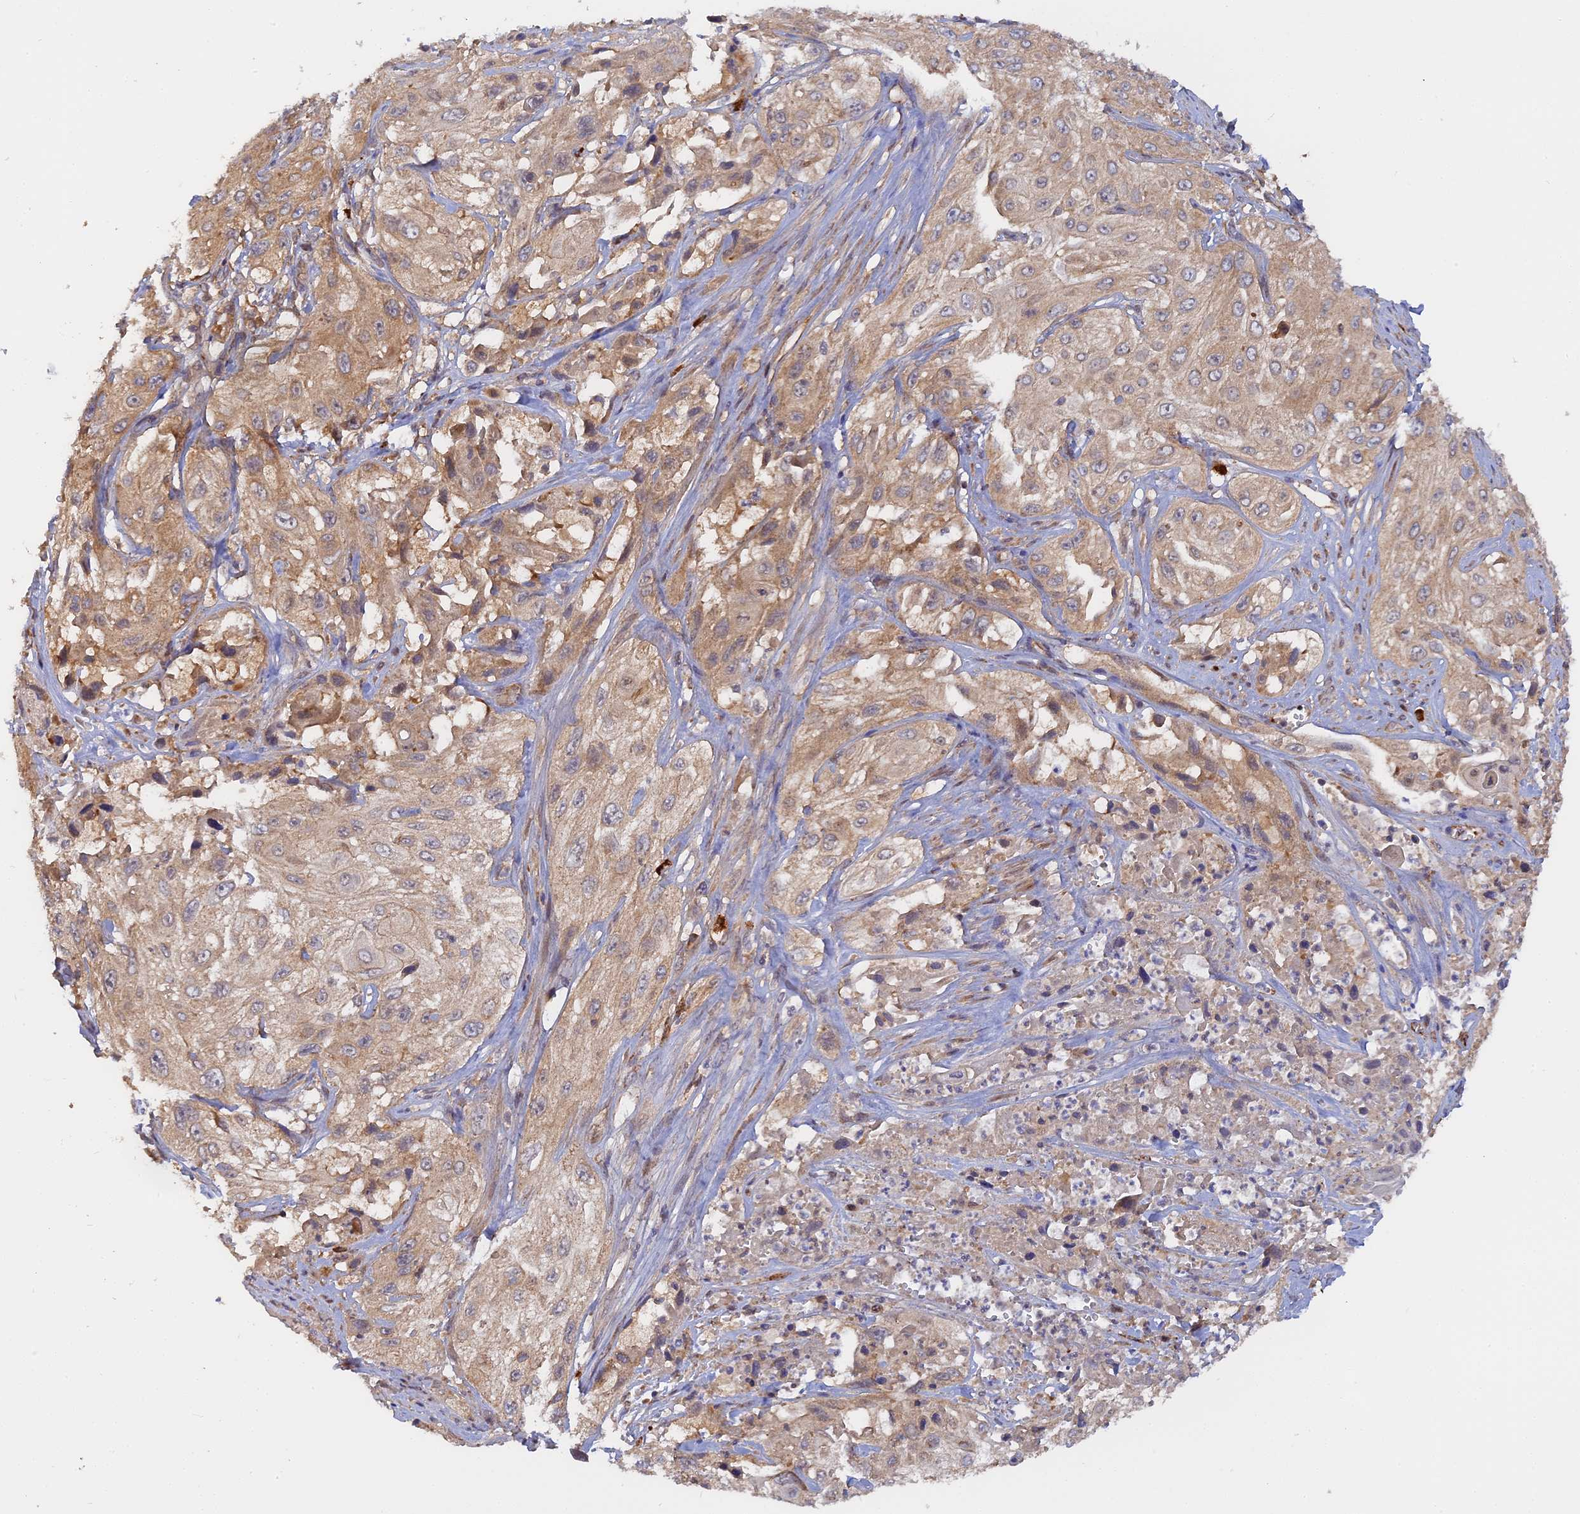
{"staining": {"intensity": "weak", "quantity": ">75%", "location": "cytoplasmic/membranous"}, "tissue": "cervical cancer", "cell_type": "Tumor cells", "image_type": "cancer", "snomed": [{"axis": "morphology", "description": "Squamous cell carcinoma, NOS"}, {"axis": "topography", "description": "Cervix"}], "caption": "A high-resolution histopathology image shows immunohistochemistry (IHC) staining of squamous cell carcinoma (cervical), which exhibits weak cytoplasmic/membranous positivity in about >75% of tumor cells.", "gene": "IL21R", "patient": {"sex": "female", "age": 42}}